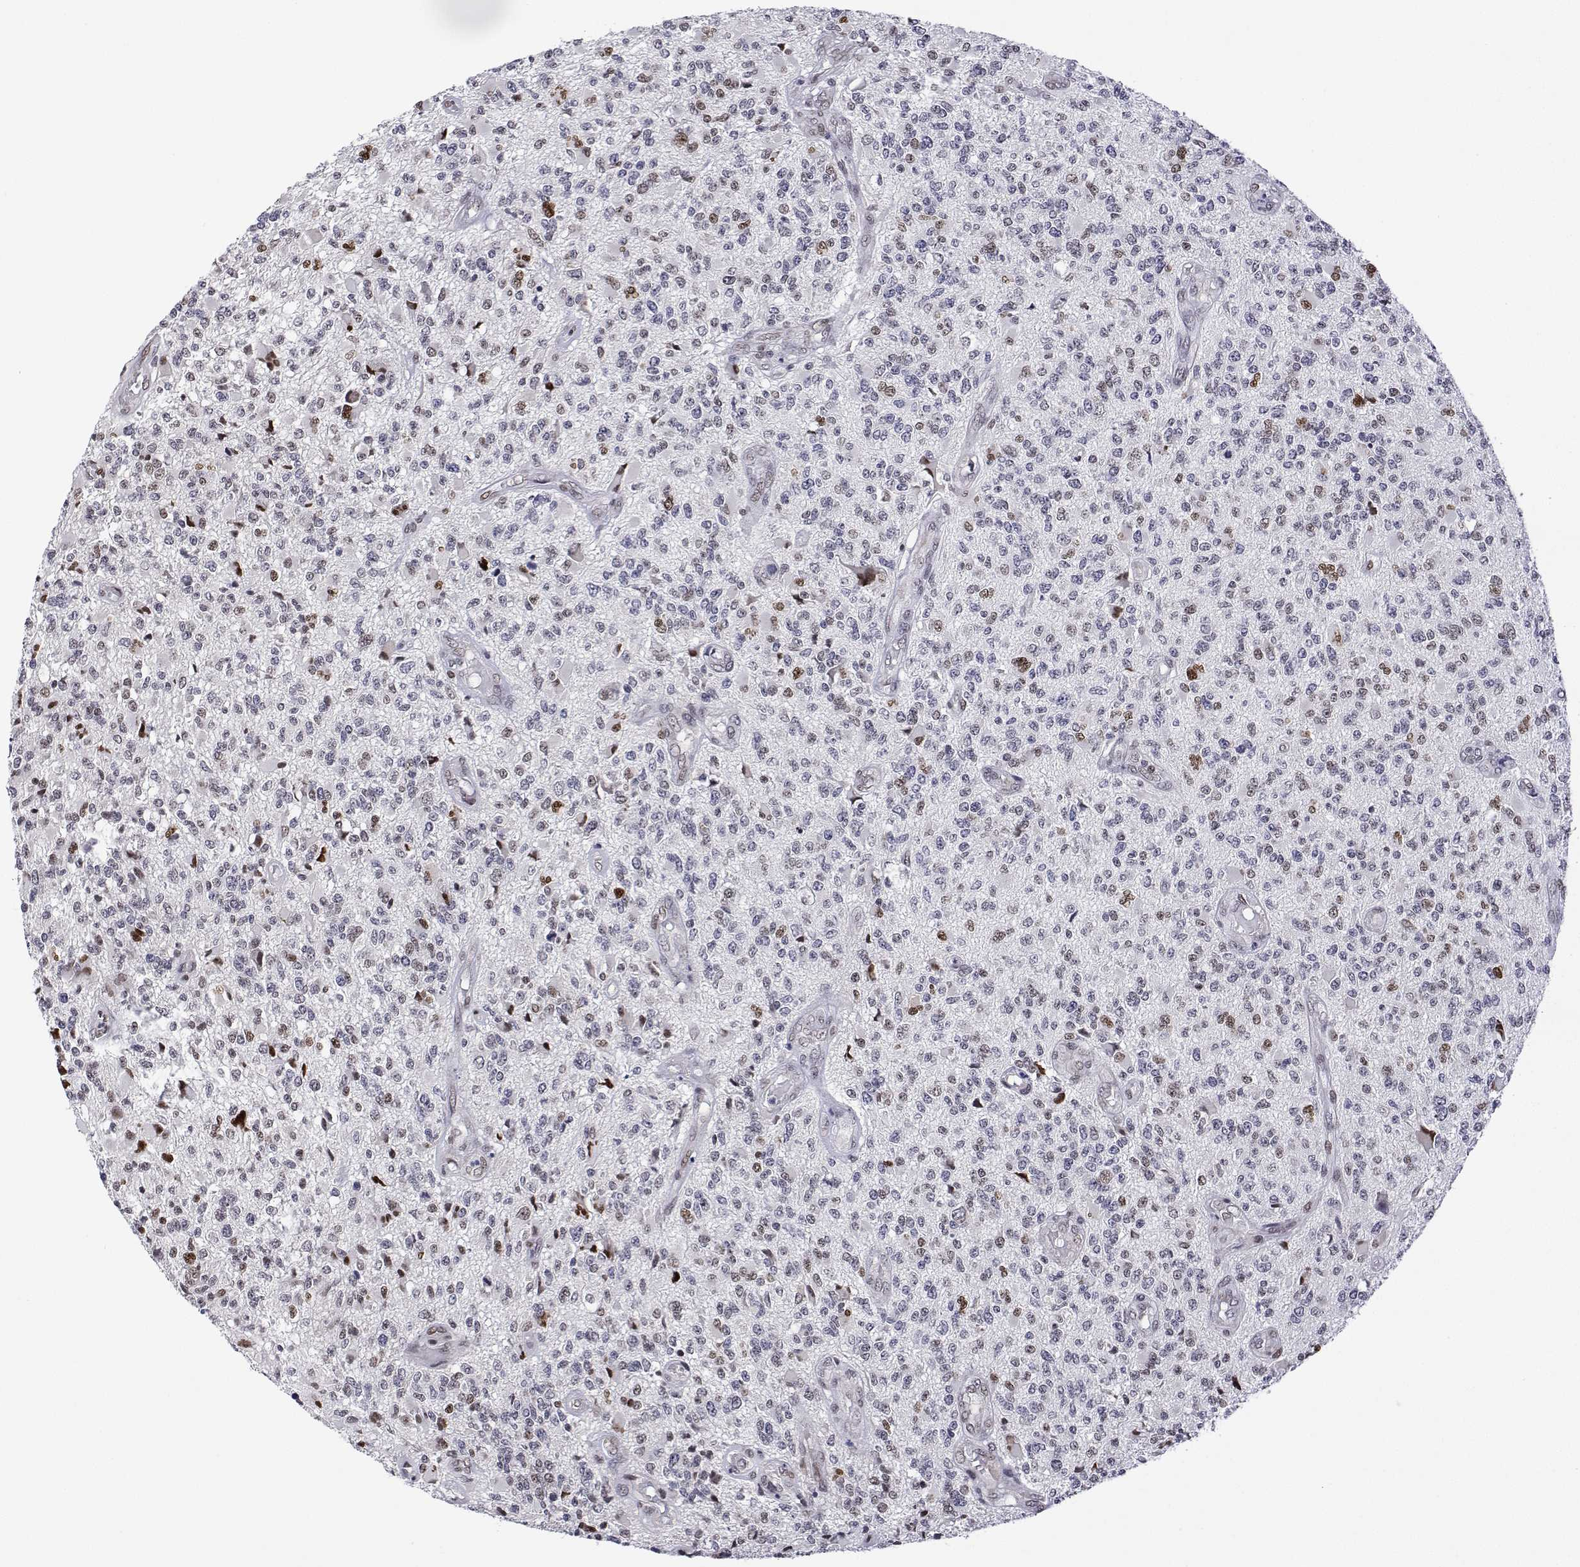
{"staining": {"intensity": "moderate", "quantity": "<25%", "location": "nuclear"}, "tissue": "glioma", "cell_type": "Tumor cells", "image_type": "cancer", "snomed": [{"axis": "morphology", "description": "Glioma, malignant, High grade"}, {"axis": "topography", "description": "Brain"}], "caption": "Immunohistochemical staining of human glioma demonstrates moderate nuclear protein expression in about <25% of tumor cells.", "gene": "XPC", "patient": {"sex": "female", "age": 63}}